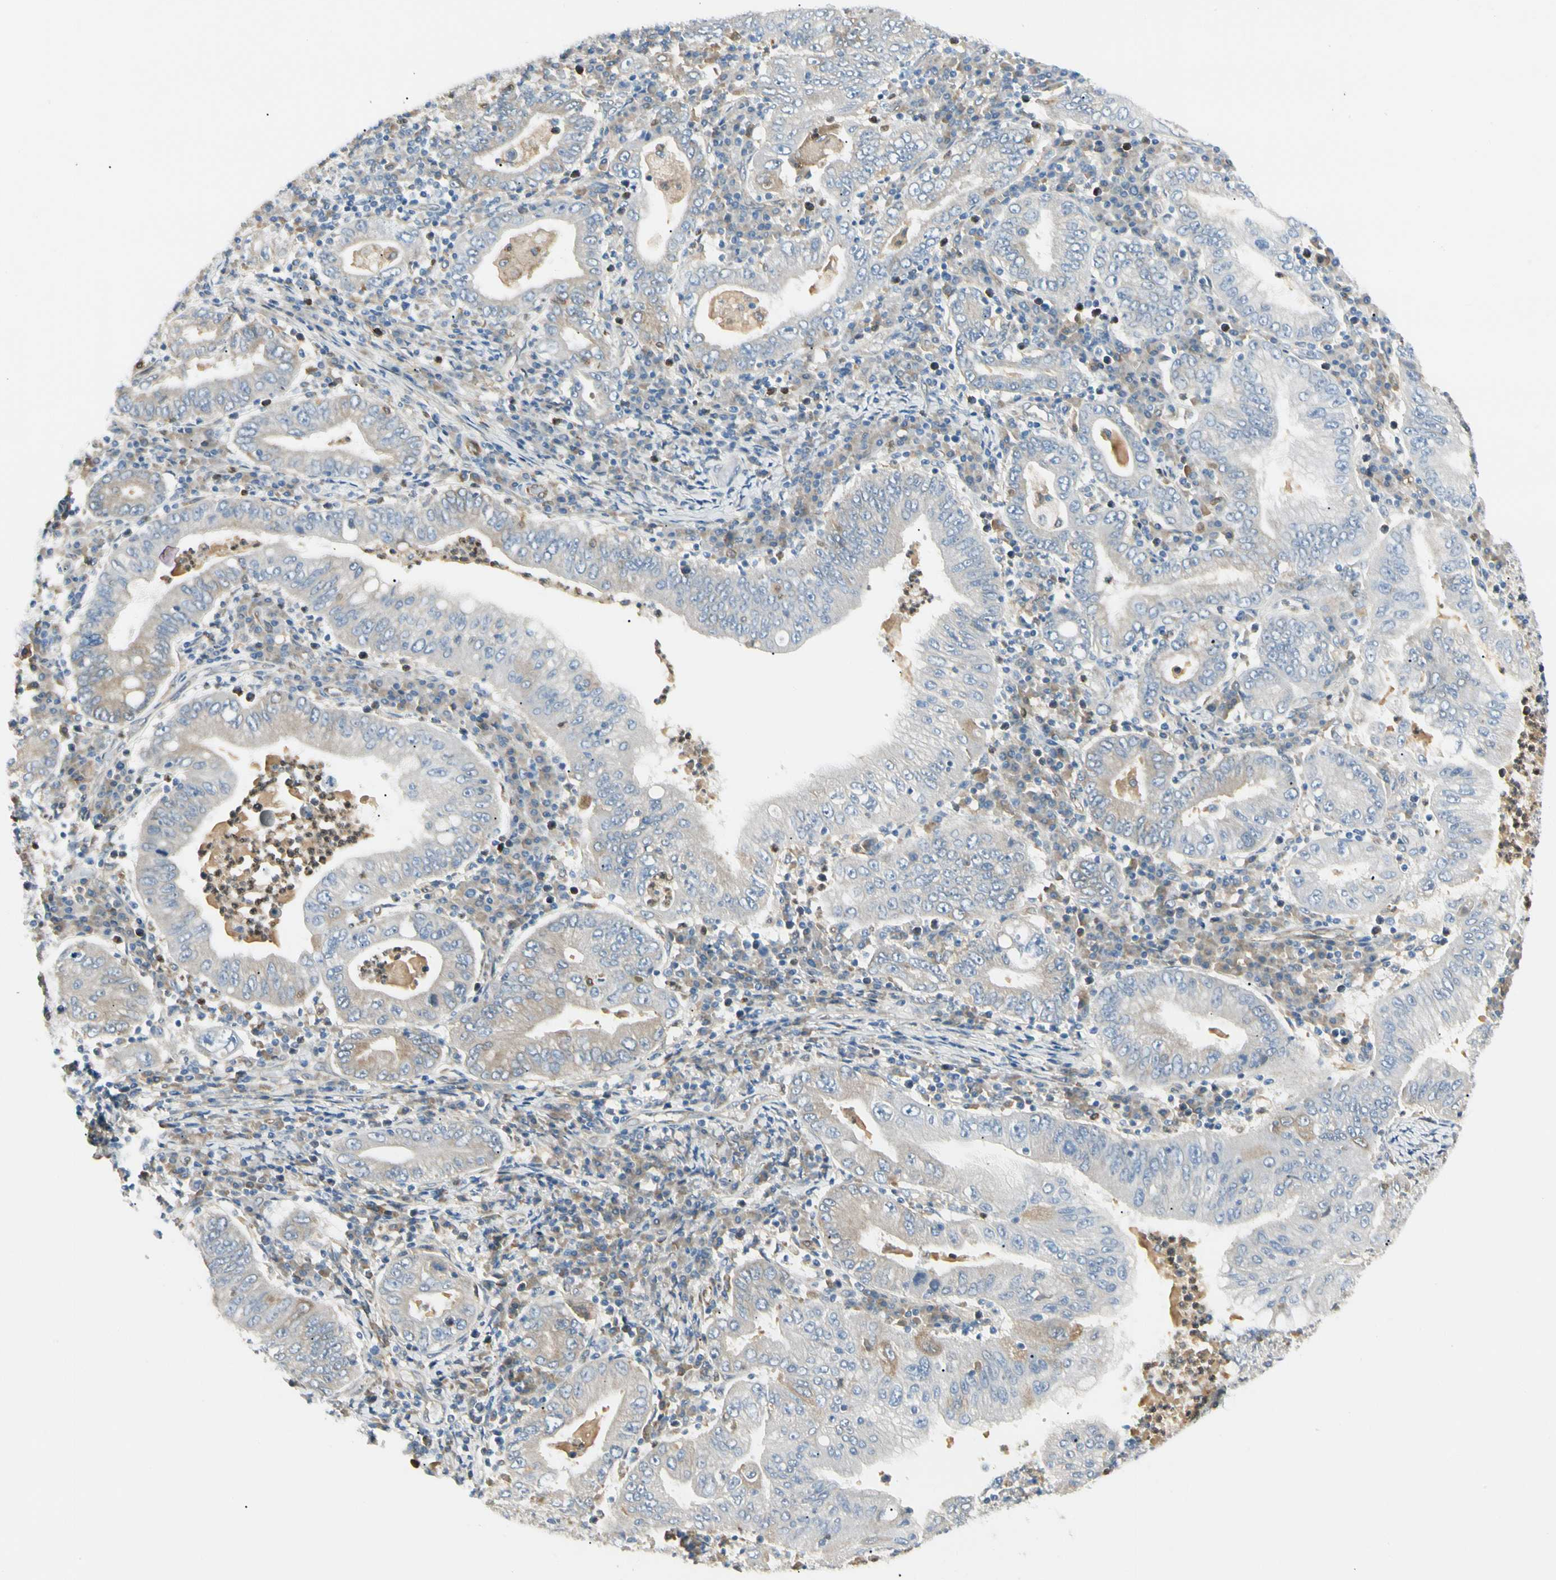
{"staining": {"intensity": "weak", "quantity": "<25%", "location": "cytoplasmic/membranous"}, "tissue": "stomach cancer", "cell_type": "Tumor cells", "image_type": "cancer", "snomed": [{"axis": "morphology", "description": "Normal tissue, NOS"}, {"axis": "morphology", "description": "Adenocarcinoma, NOS"}, {"axis": "topography", "description": "Esophagus"}, {"axis": "topography", "description": "Stomach, upper"}, {"axis": "topography", "description": "Peripheral nerve tissue"}], "caption": "Image shows no significant protein staining in tumor cells of stomach cancer (adenocarcinoma).", "gene": "LPCAT2", "patient": {"sex": "male", "age": 62}}